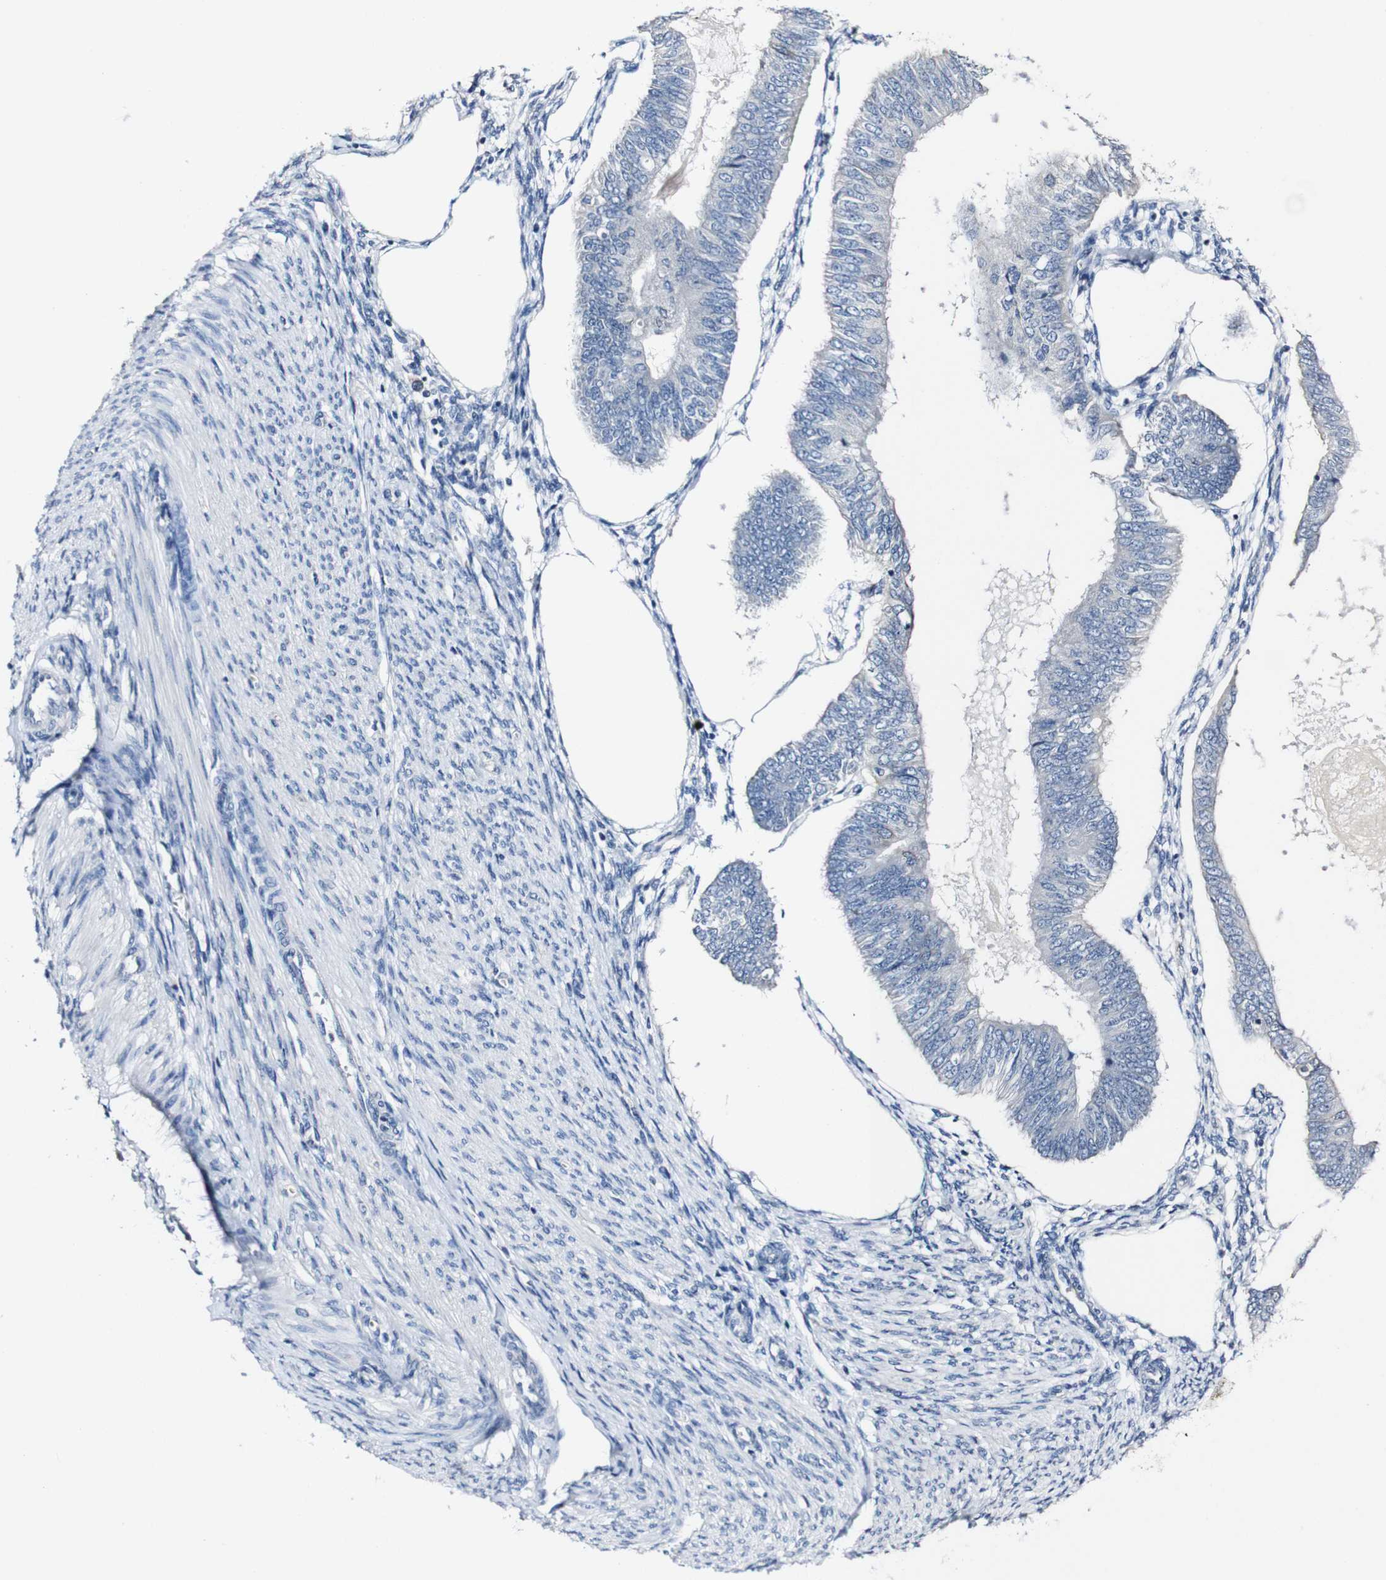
{"staining": {"intensity": "negative", "quantity": "none", "location": "none"}, "tissue": "endometrial cancer", "cell_type": "Tumor cells", "image_type": "cancer", "snomed": [{"axis": "morphology", "description": "Adenocarcinoma, NOS"}, {"axis": "topography", "description": "Endometrium"}], "caption": "Immunohistochemistry photomicrograph of neoplastic tissue: human endometrial cancer stained with DAB displays no significant protein expression in tumor cells.", "gene": "GRAMD1A", "patient": {"sex": "female", "age": 58}}